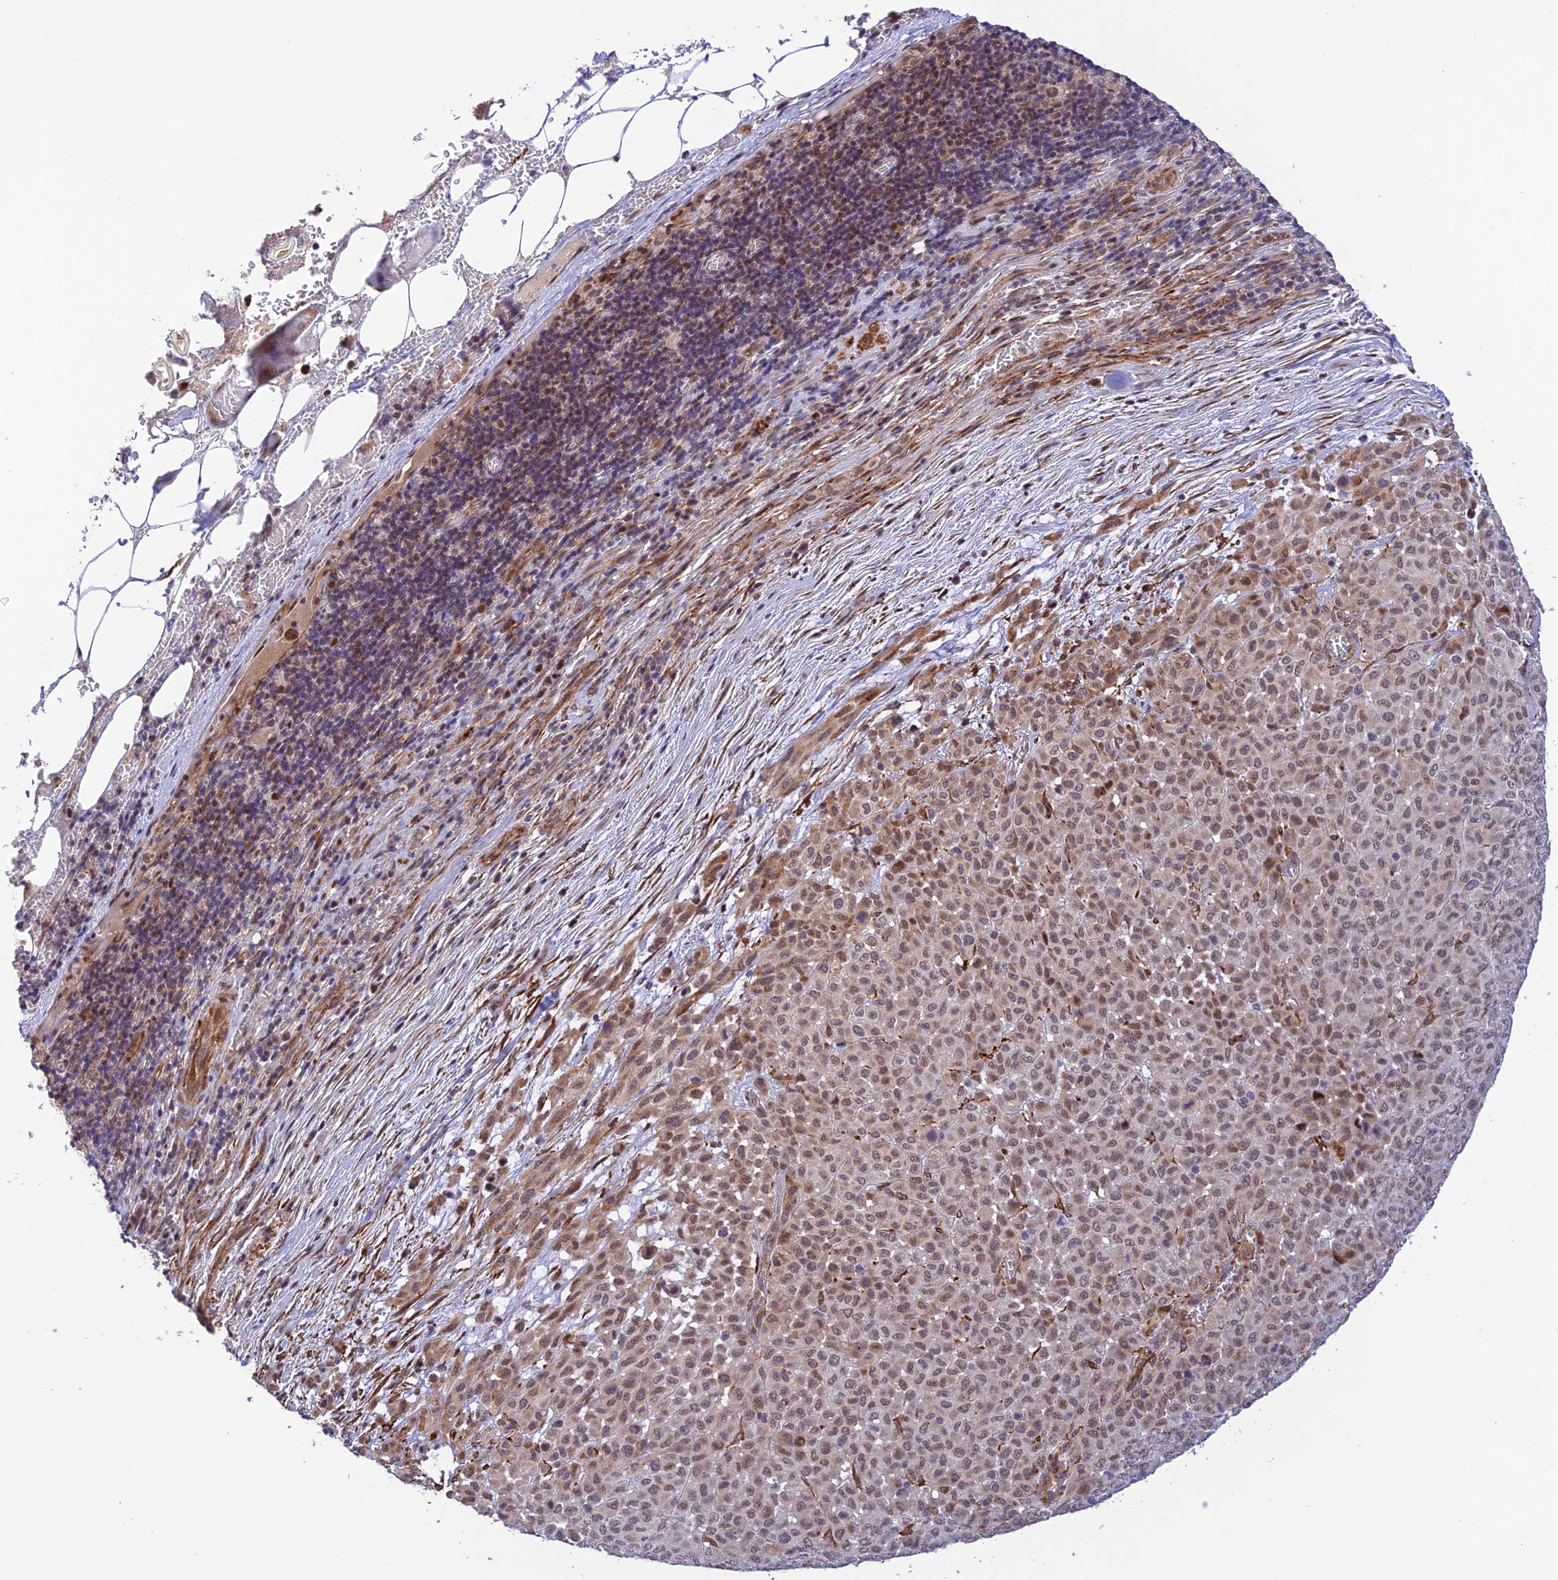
{"staining": {"intensity": "moderate", "quantity": "25%-75%", "location": "nuclear"}, "tissue": "melanoma", "cell_type": "Tumor cells", "image_type": "cancer", "snomed": [{"axis": "morphology", "description": "Malignant melanoma, Metastatic site"}, {"axis": "topography", "description": "Skin"}], "caption": "A brown stain labels moderate nuclear positivity of a protein in malignant melanoma (metastatic site) tumor cells.", "gene": "WDR55", "patient": {"sex": "female", "age": 81}}